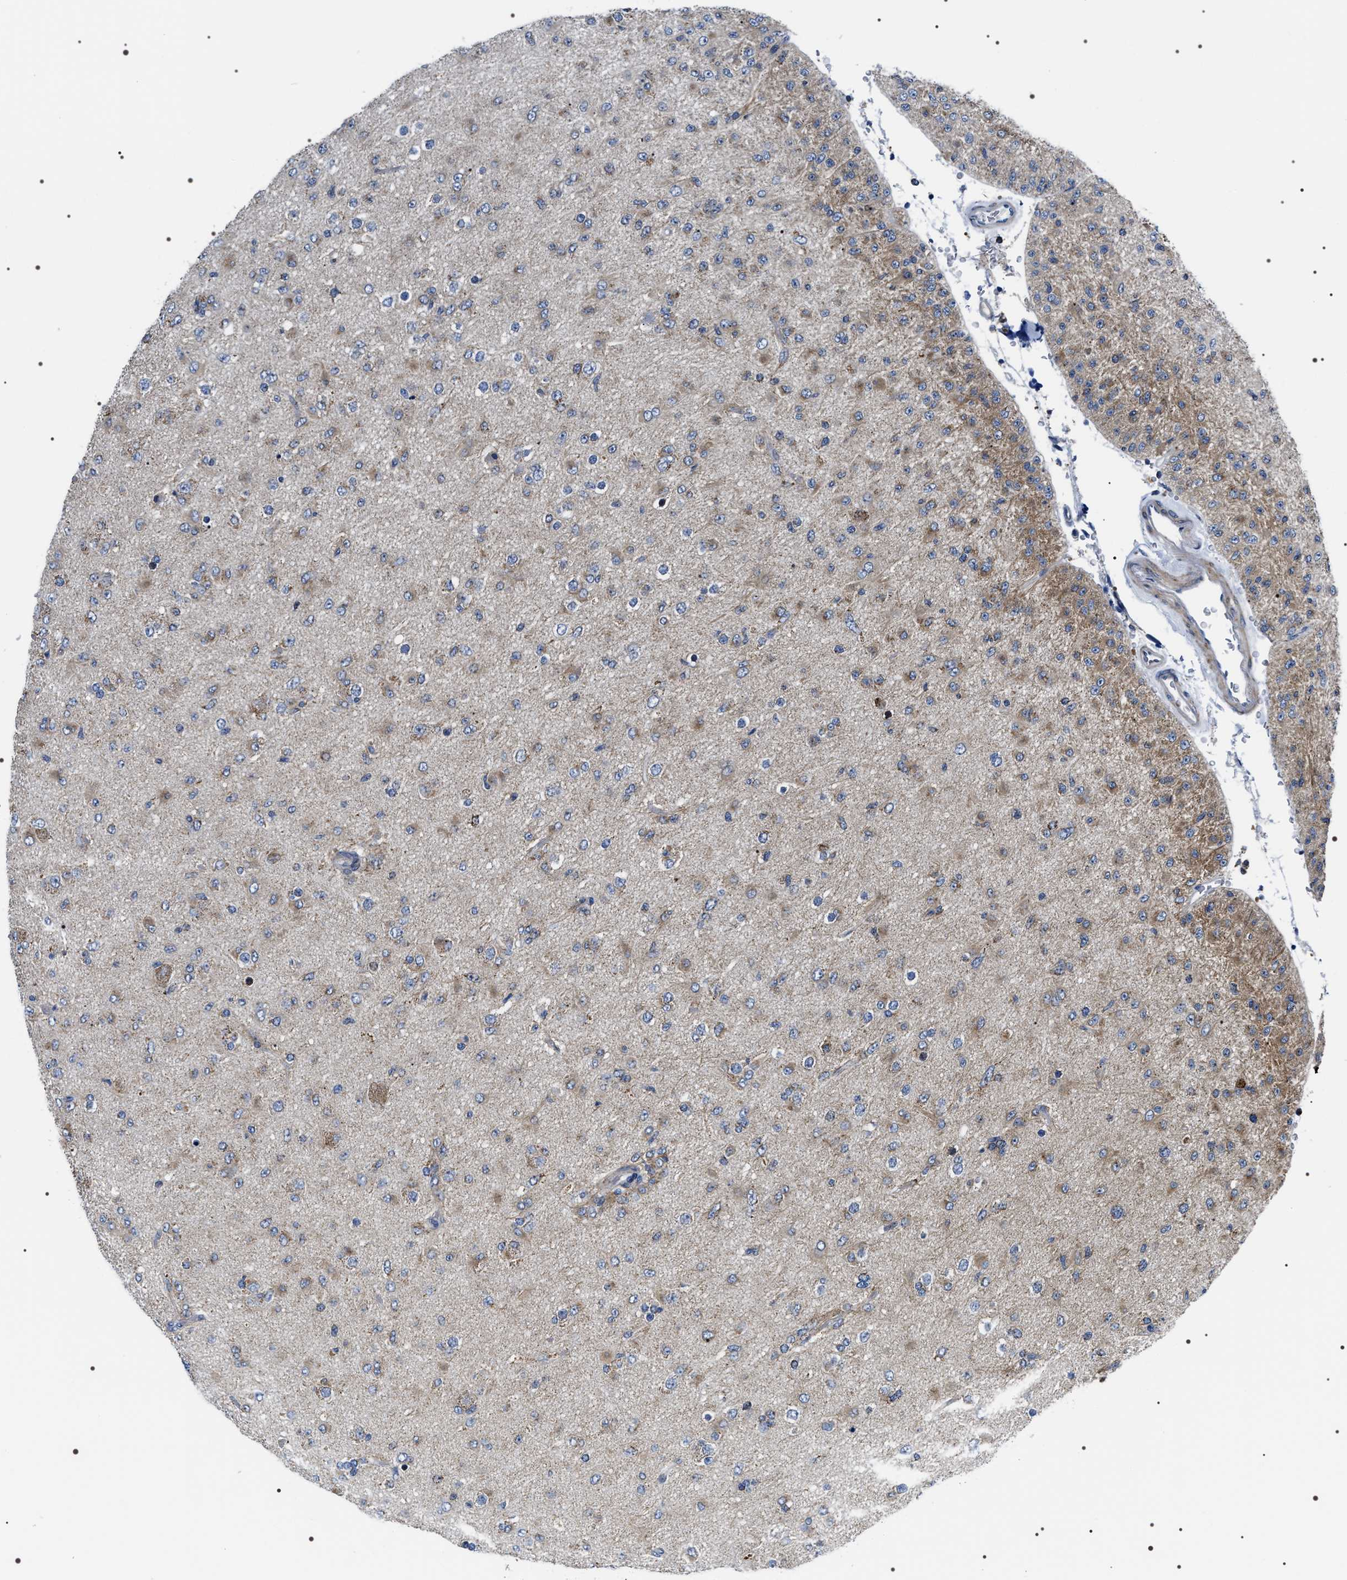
{"staining": {"intensity": "moderate", "quantity": ">75%", "location": "cytoplasmic/membranous"}, "tissue": "glioma", "cell_type": "Tumor cells", "image_type": "cancer", "snomed": [{"axis": "morphology", "description": "Glioma, malignant, Low grade"}, {"axis": "topography", "description": "Brain"}], "caption": "IHC of low-grade glioma (malignant) exhibits medium levels of moderate cytoplasmic/membranous positivity in about >75% of tumor cells.", "gene": "NTMT1", "patient": {"sex": "male", "age": 65}}